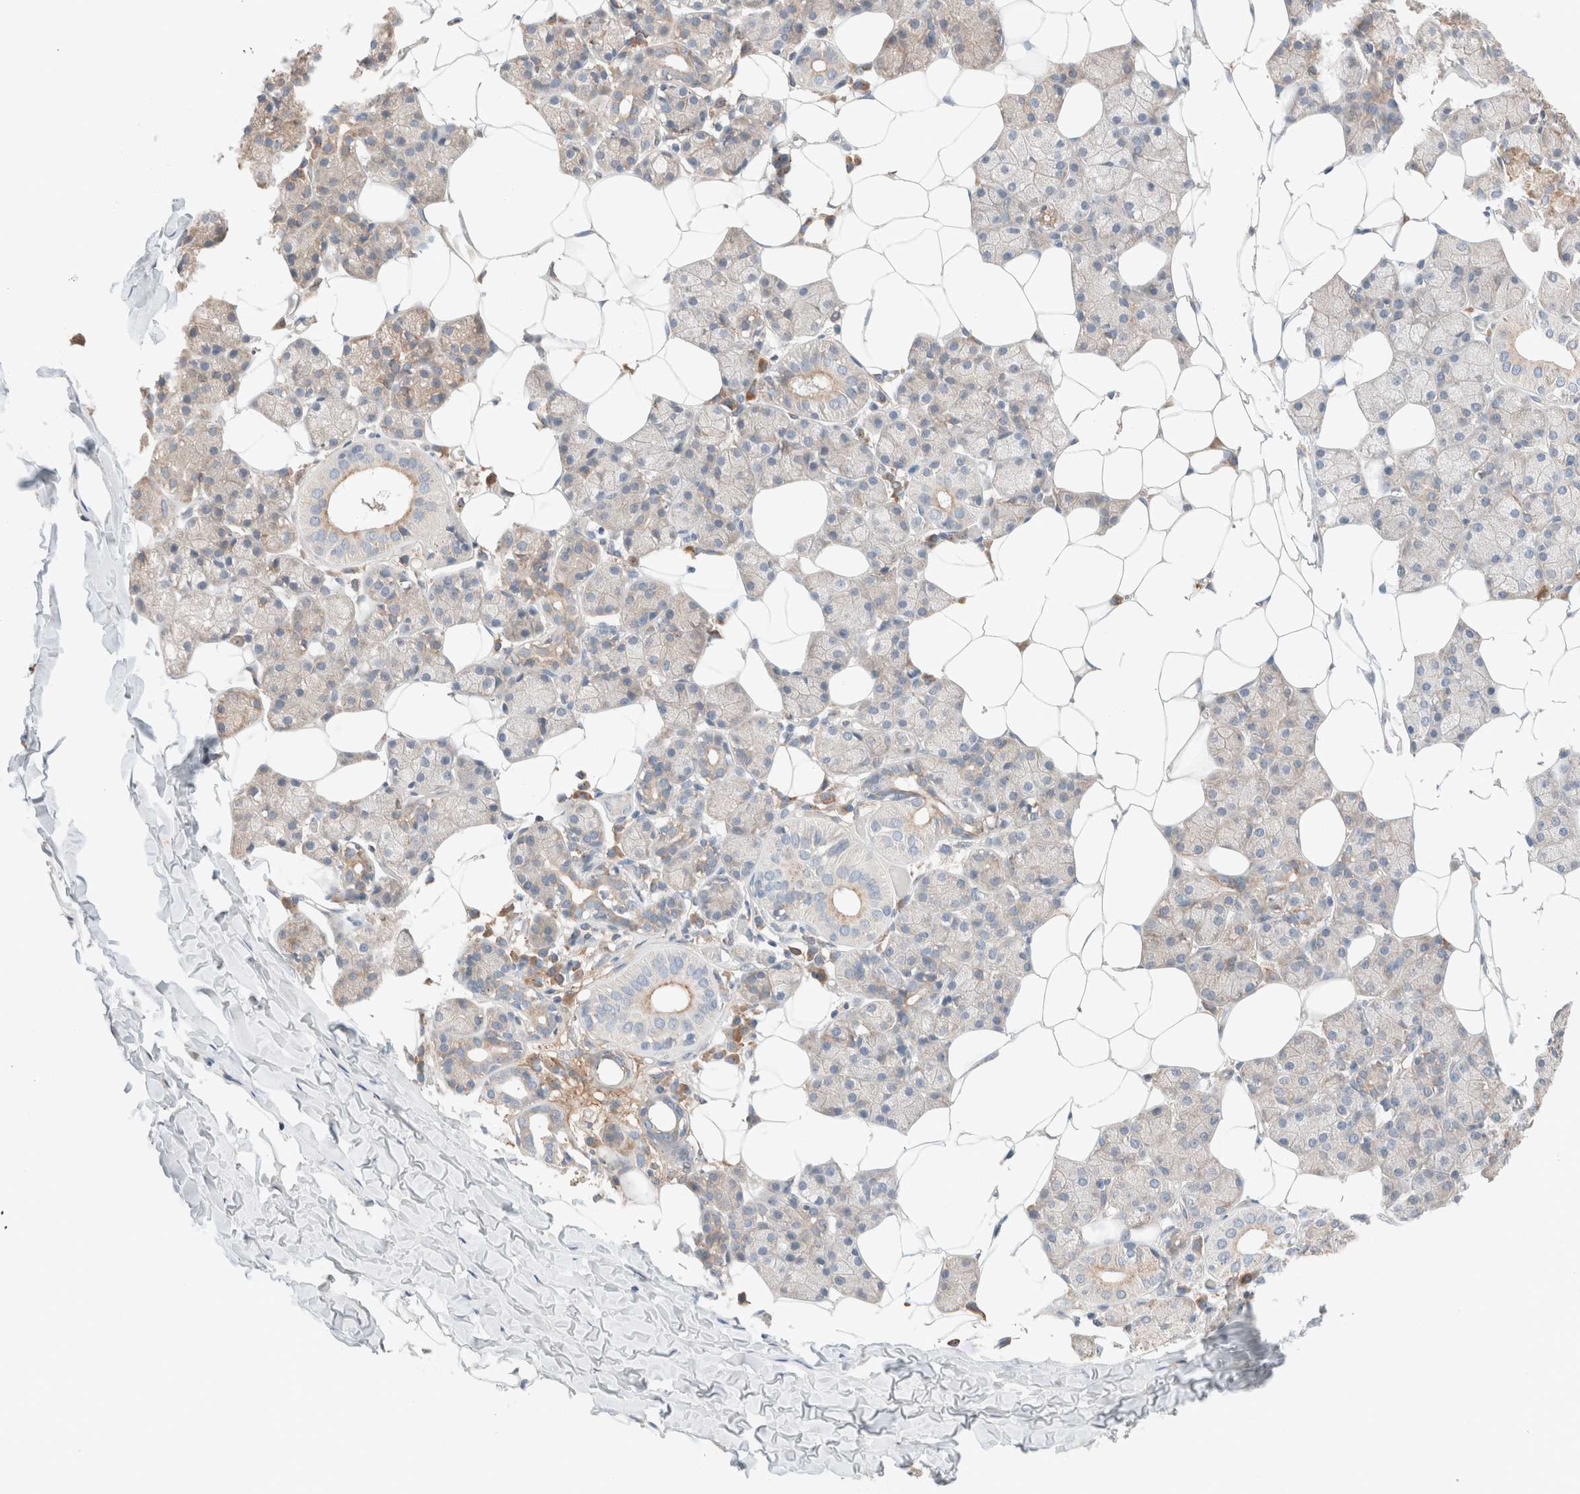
{"staining": {"intensity": "weak", "quantity": "<25%", "location": "cytoplasmic/membranous"}, "tissue": "salivary gland", "cell_type": "Glandular cells", "image_type": "normal", "snomed": [{"axis": "morphology", "description": "Normal tissue, NOS"}, {"axis": "topography", "description": "Salivary gland"}], "caption": "This is an immunohistochemistry (IHC) image of normal salivary gland. There is no expression in glandular cells.", "gene": "PCM1", "patient": {"sex": "female", "age": 33}}